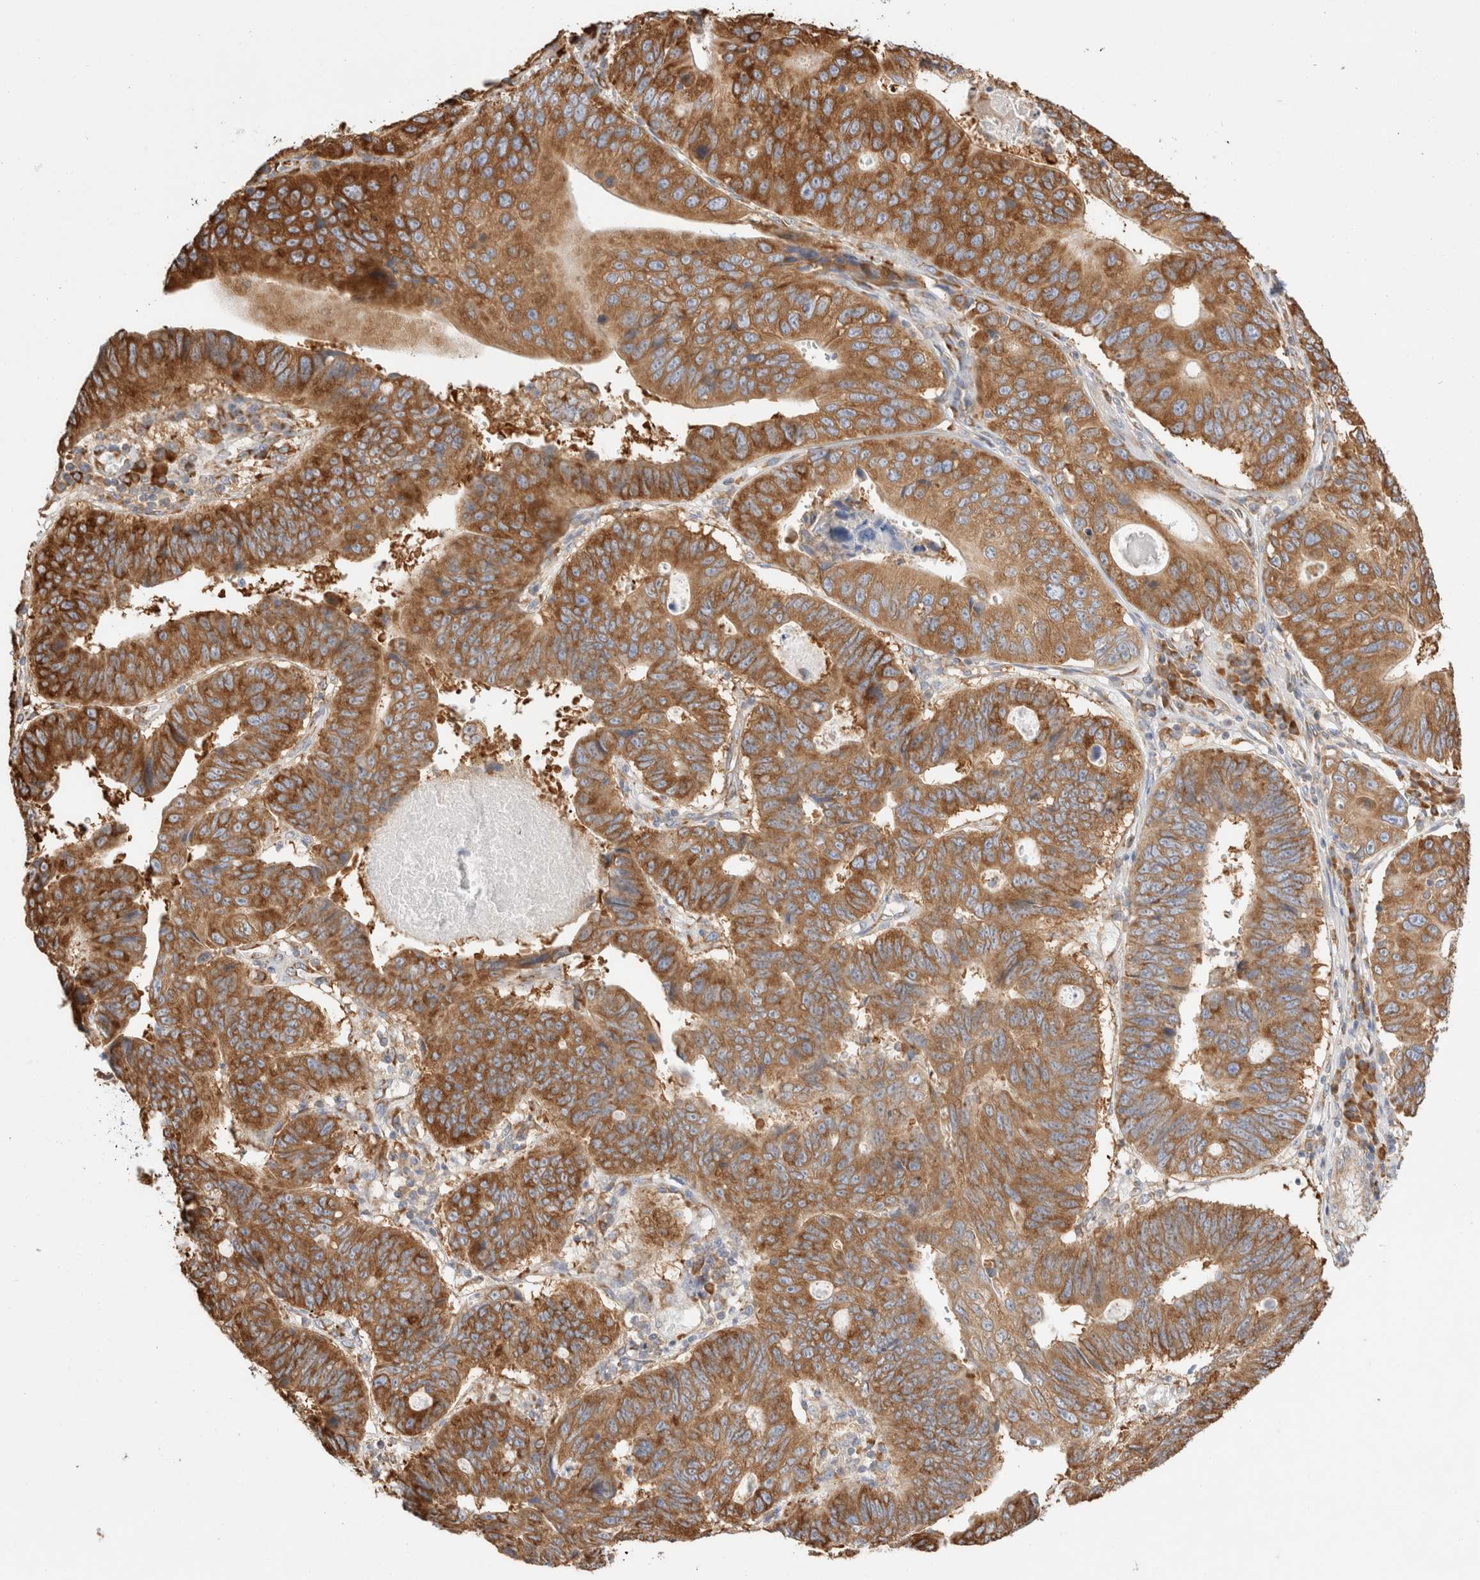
{"staining": {"intensity": "strong", "quantity": ">75%", "location": "cytoplasmic/membranous"}, "tissue": "stomach cancer", "cell_type": "Tumor cells", "image_type": "cancer", "snomed": [{"axis": "morphology", "description": "Adenocarcinoma, NOS"}, {"axis": "topography", "description": "Stomach"}], "caption": "A photomicrograph showing strong cytoplasmic/membranous staining in about >75% of tumor cells in stomach cancer (adenocarcinoma), as visualized by brown immunohistochemical staining.", "gene": "ZC2HC1A", "patient": {"sex": "male", "age": 59}}